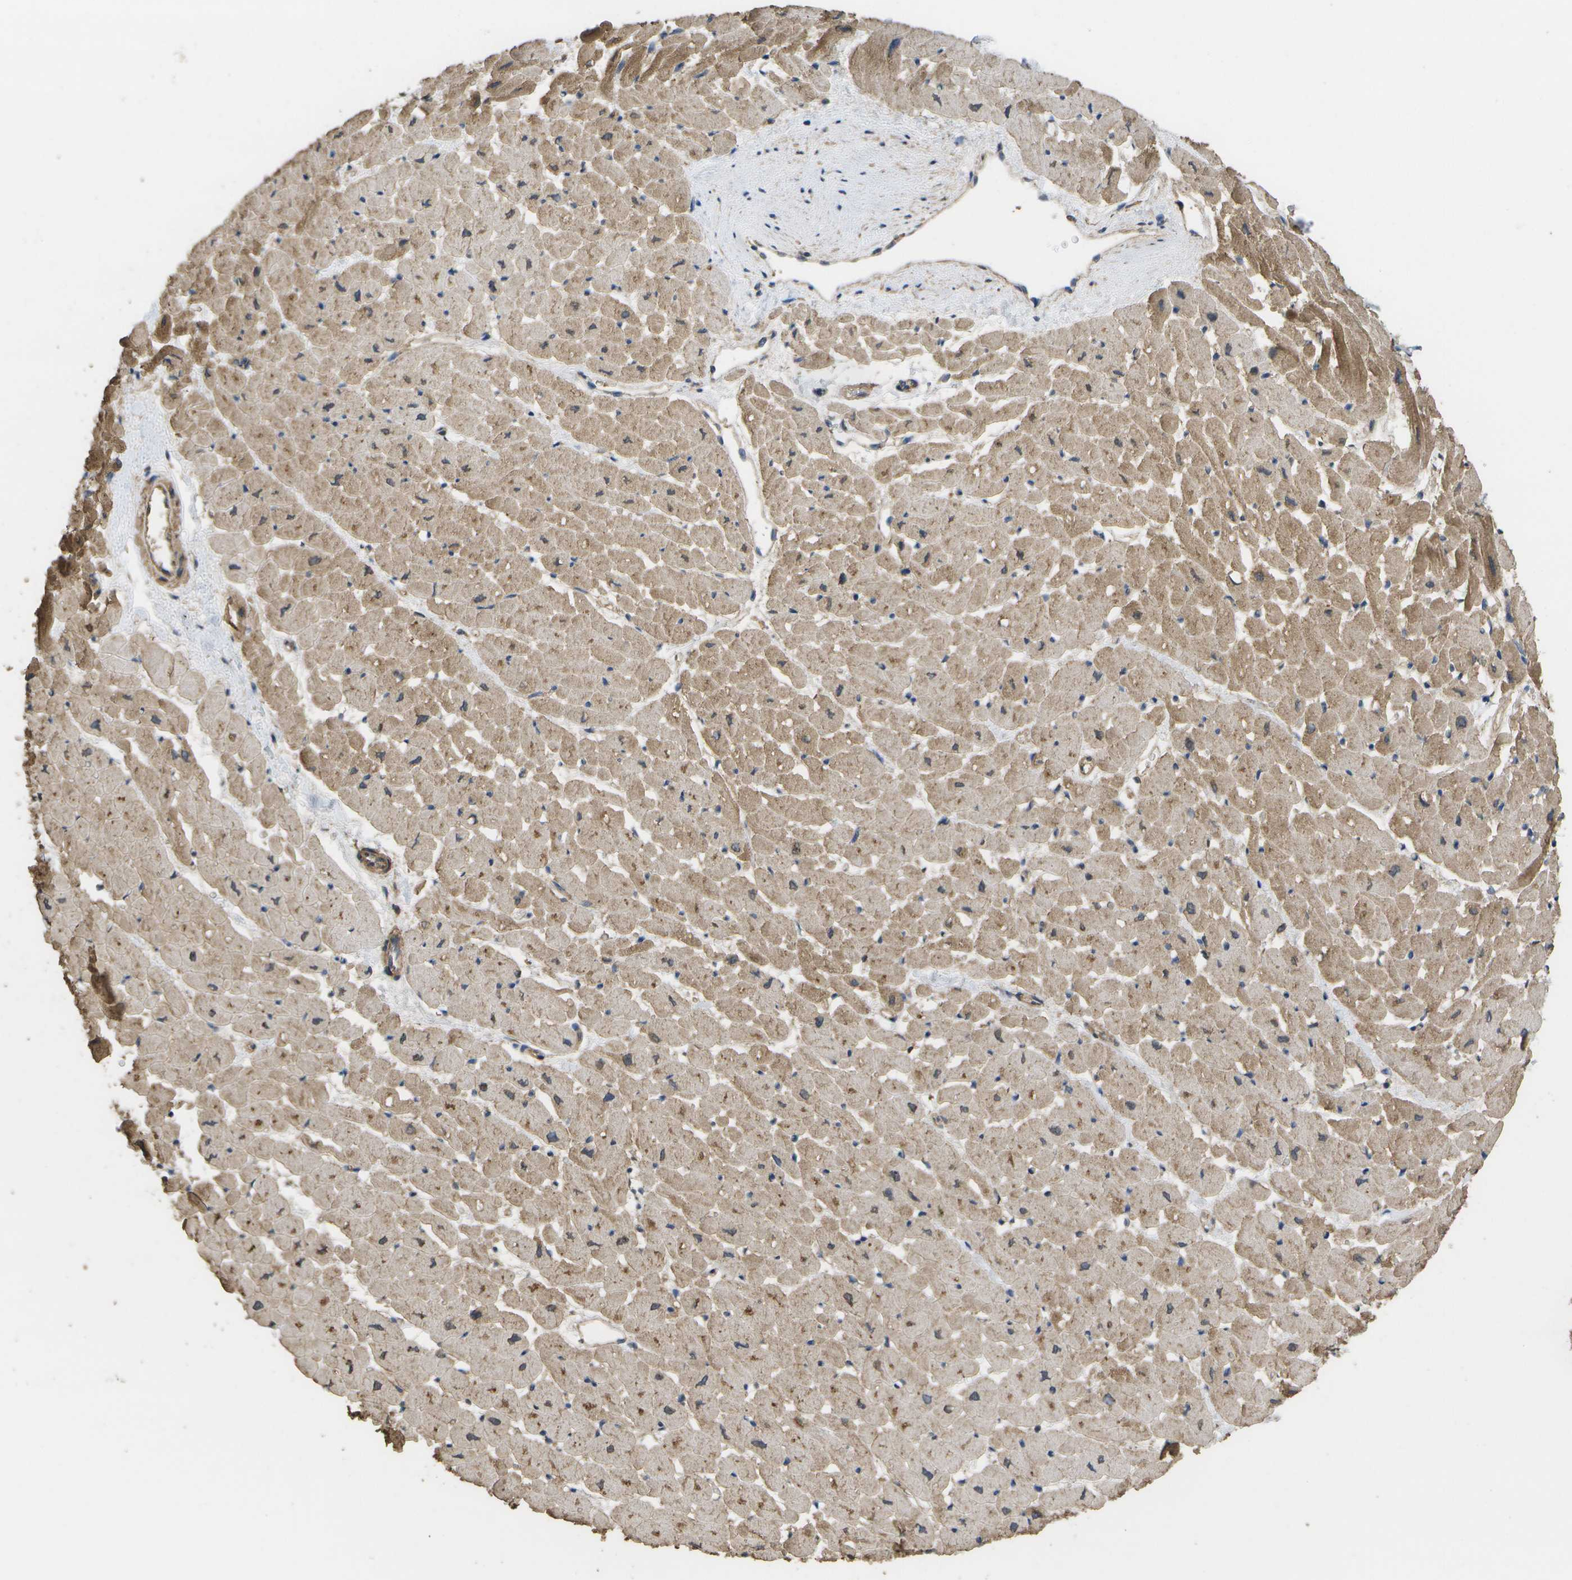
{"staining": {"intensity": "moderate", "quantity": ">75%", "location": "cytoplasmic/membranous"}, "tissue": "heart muscle", "cell_type": "Cardiomyocytes", "image_type": "normal", "snomed": [{"axis": "morphology", "description": "Normal tissue, NOS"}, {"axis": "topography", "description": "Heart"}], "caption": "A medium amount of moderate cytoplasmic/membranous expression is seen in approximately >75% of cardiomyocytes in unremarkable heart muscle.", "gene": "SACS", "patient": {"sex": "male", "age": 45}}